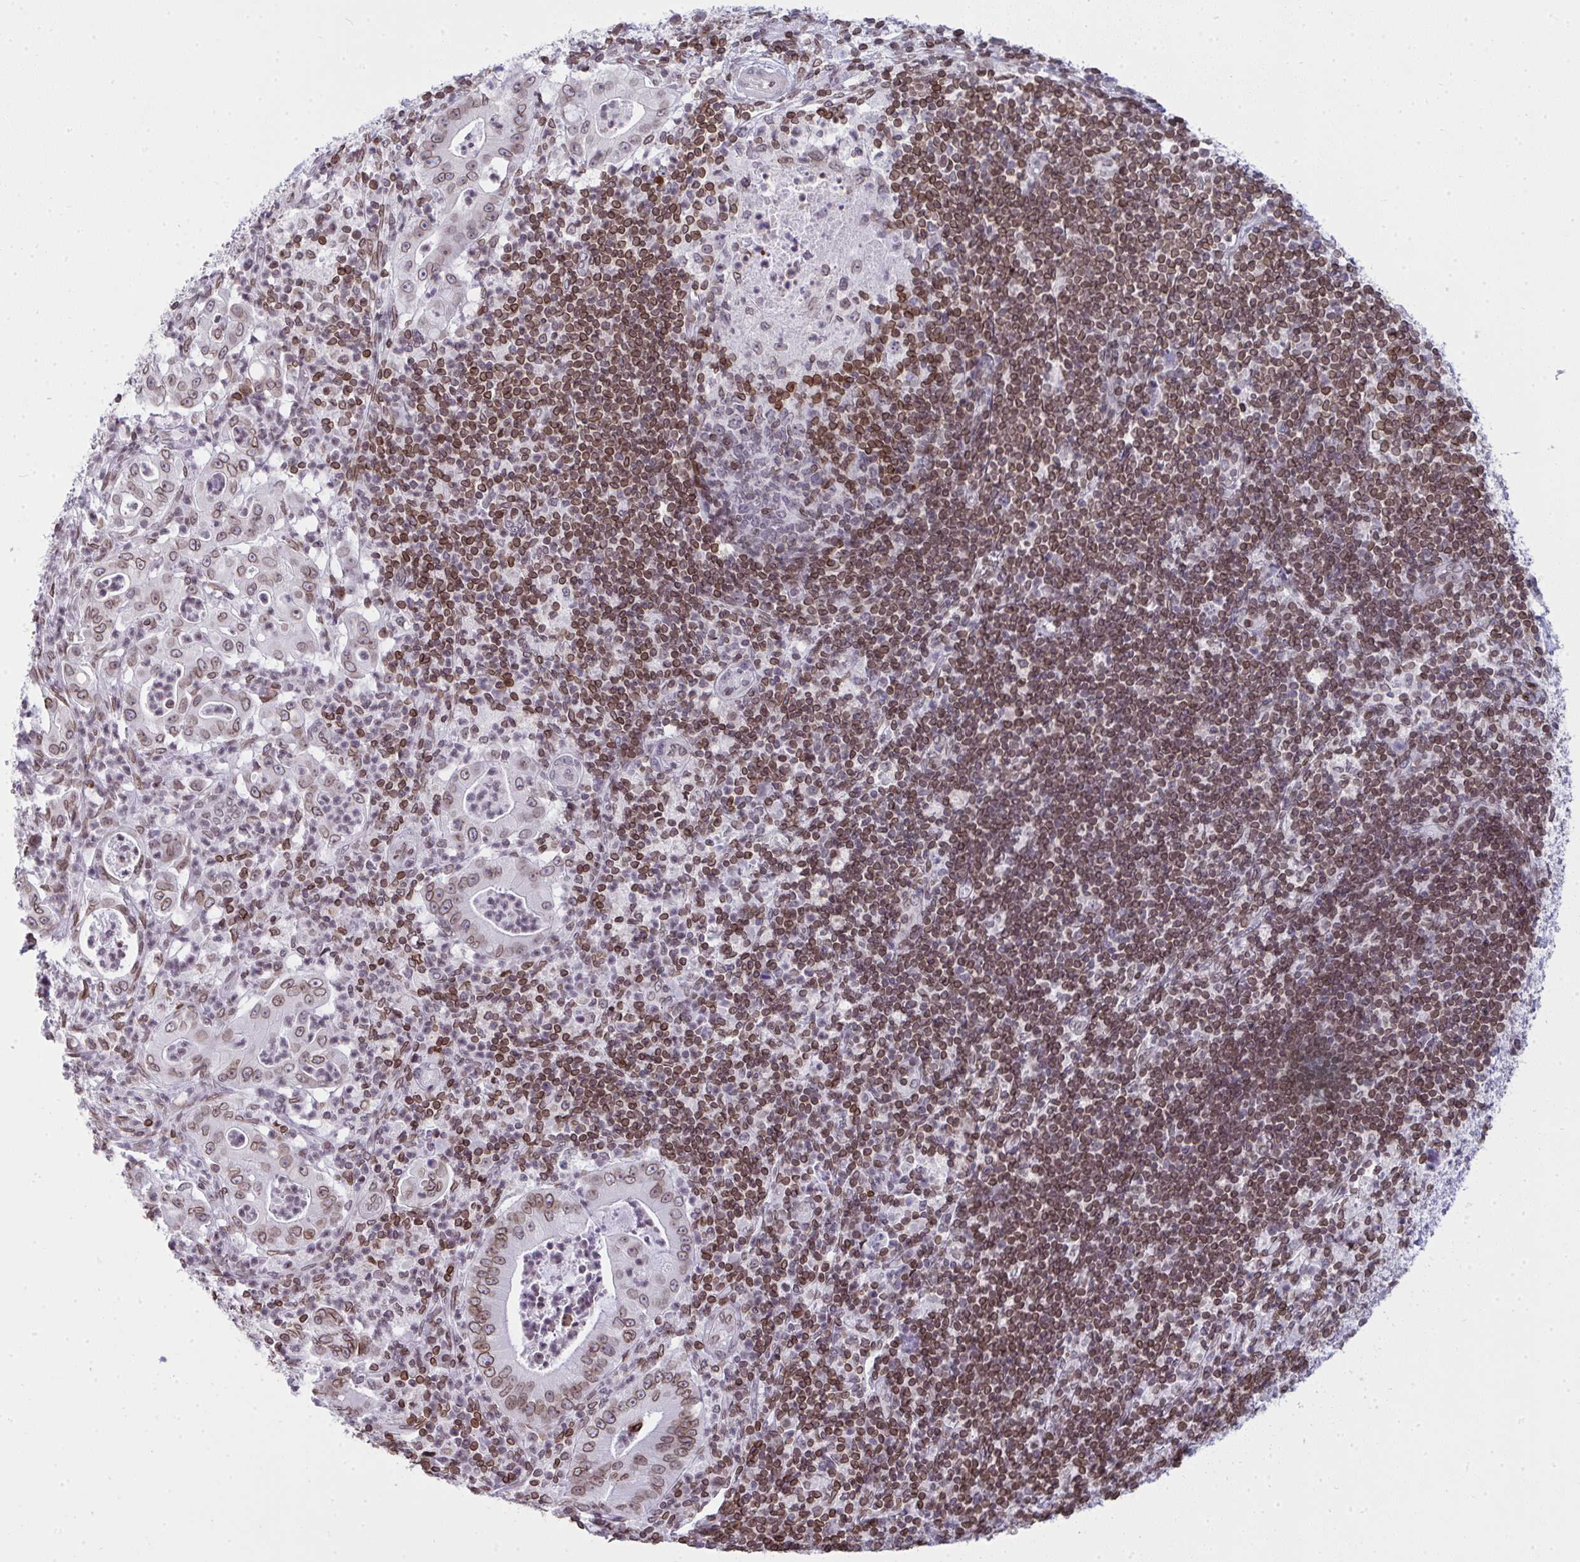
{"staining": {"intensity": "moderate", "quantity": ">75%", "location": "cytoplasmic/membranous,nuclear"}, "tissue": "pancreatic cancer", "cell_type": "Tumor cells", "image_type": "cancer", "snomed": [{"axis": "morphology", "description": "Adenocarcinoma, NOS"}, {"axis": "topography", "description": "Pancreas"}], "caption": "A brown stain labels moderate cytoplasmic/membranous and nuclear positivity of a protein in pancreatic cancer (adenocarcinoma) tumor cells.", "gene": "LMNB2", "patient": {"sex": "male", "age": 71}}